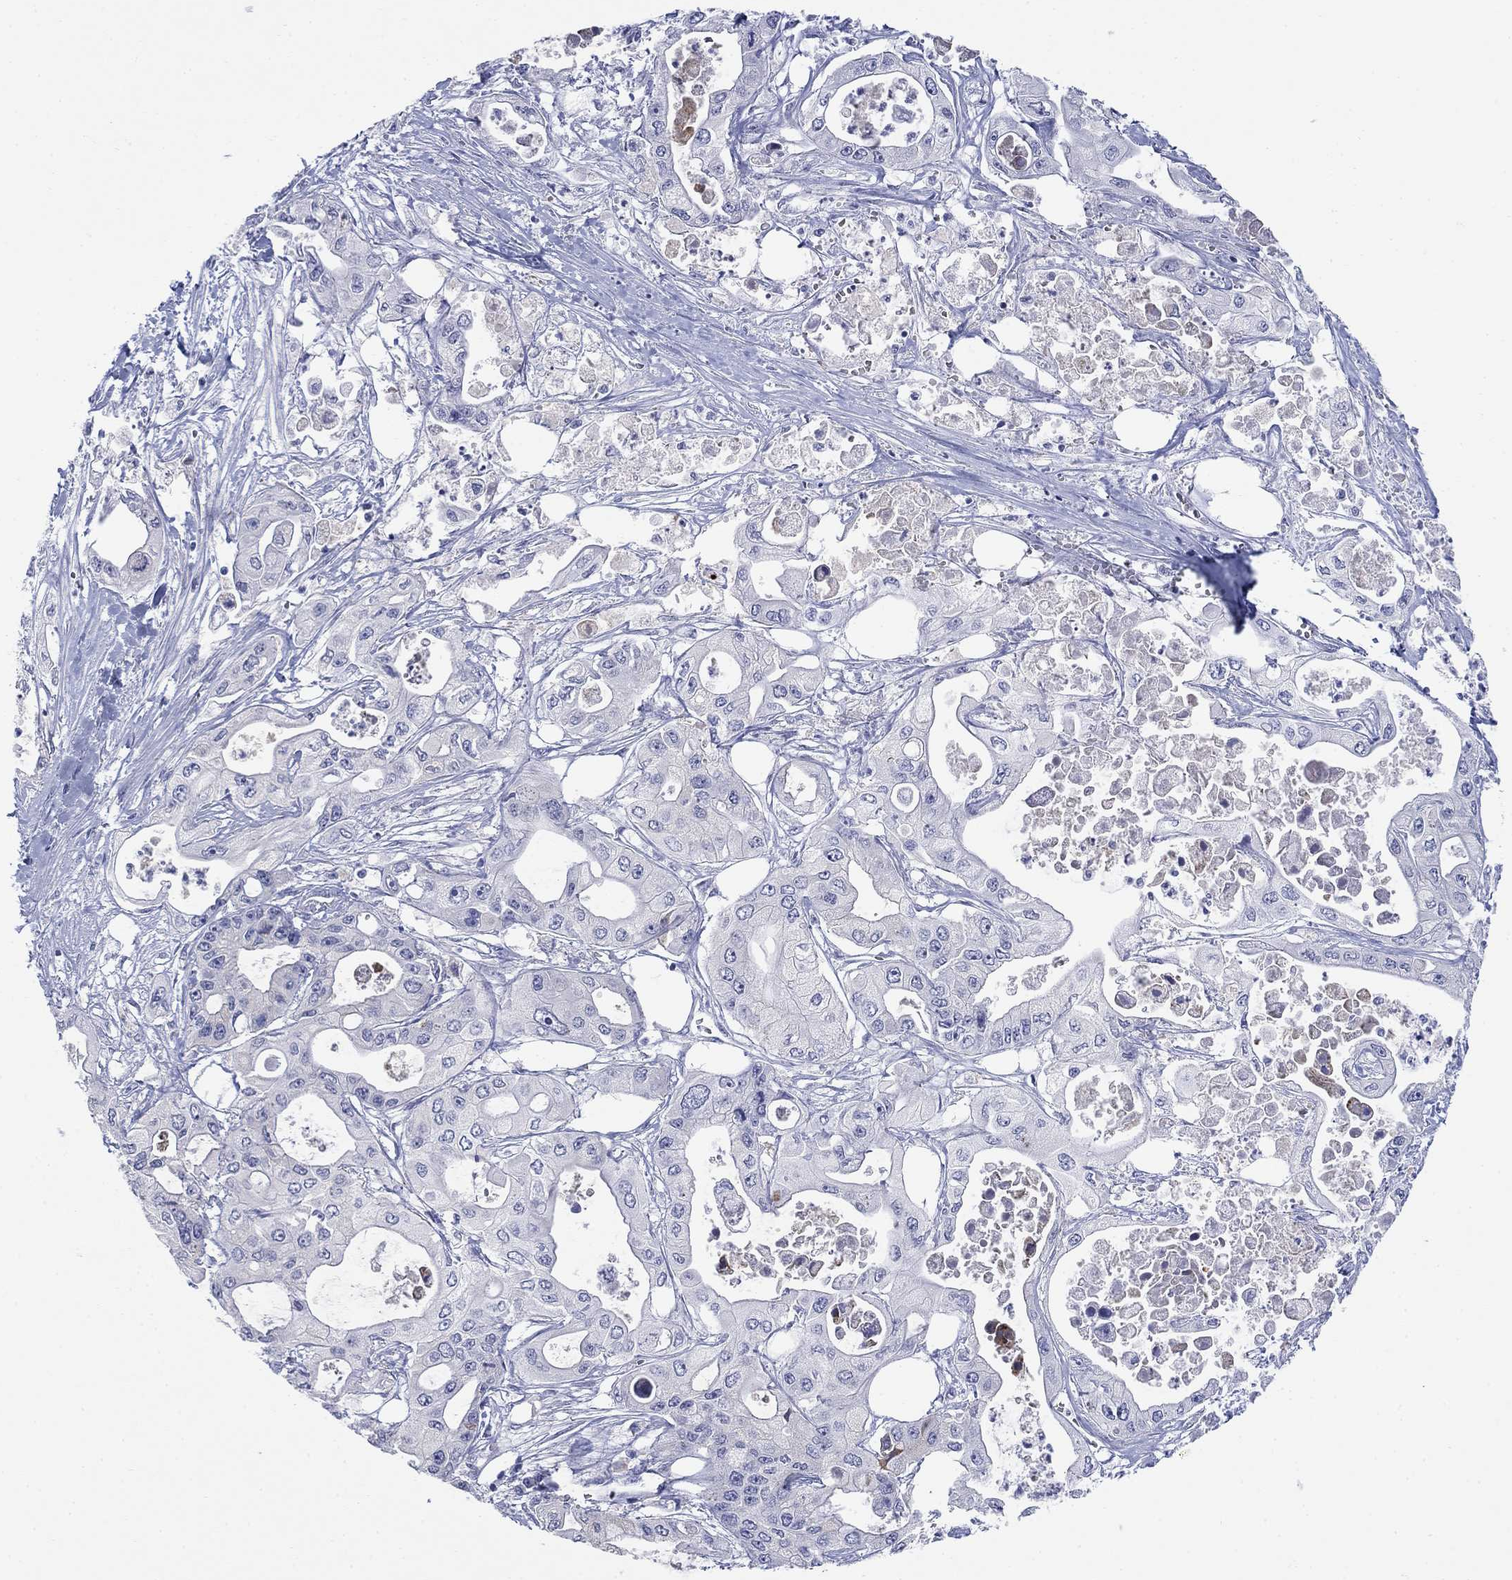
{"staining": {"intensity": "negative", "quantity": "none", "location": "none"}, "tissue": "pancreatic cancer", "cell_type": "Tumor cells", "image_type": "cancer", "snomed": [{"axis": "morphology", "description": "Adenocarcinoma, NOS"}, {"axis": "topography", "description": "Pancreas"}], "caption": "Adenocarcinoma (pancreatic) stained for a protein using immunohistochemistry demonstrates no staining tumor cells.", "gene": "PTPRZ1", "patient": {"sex": "male", "age": 70}}